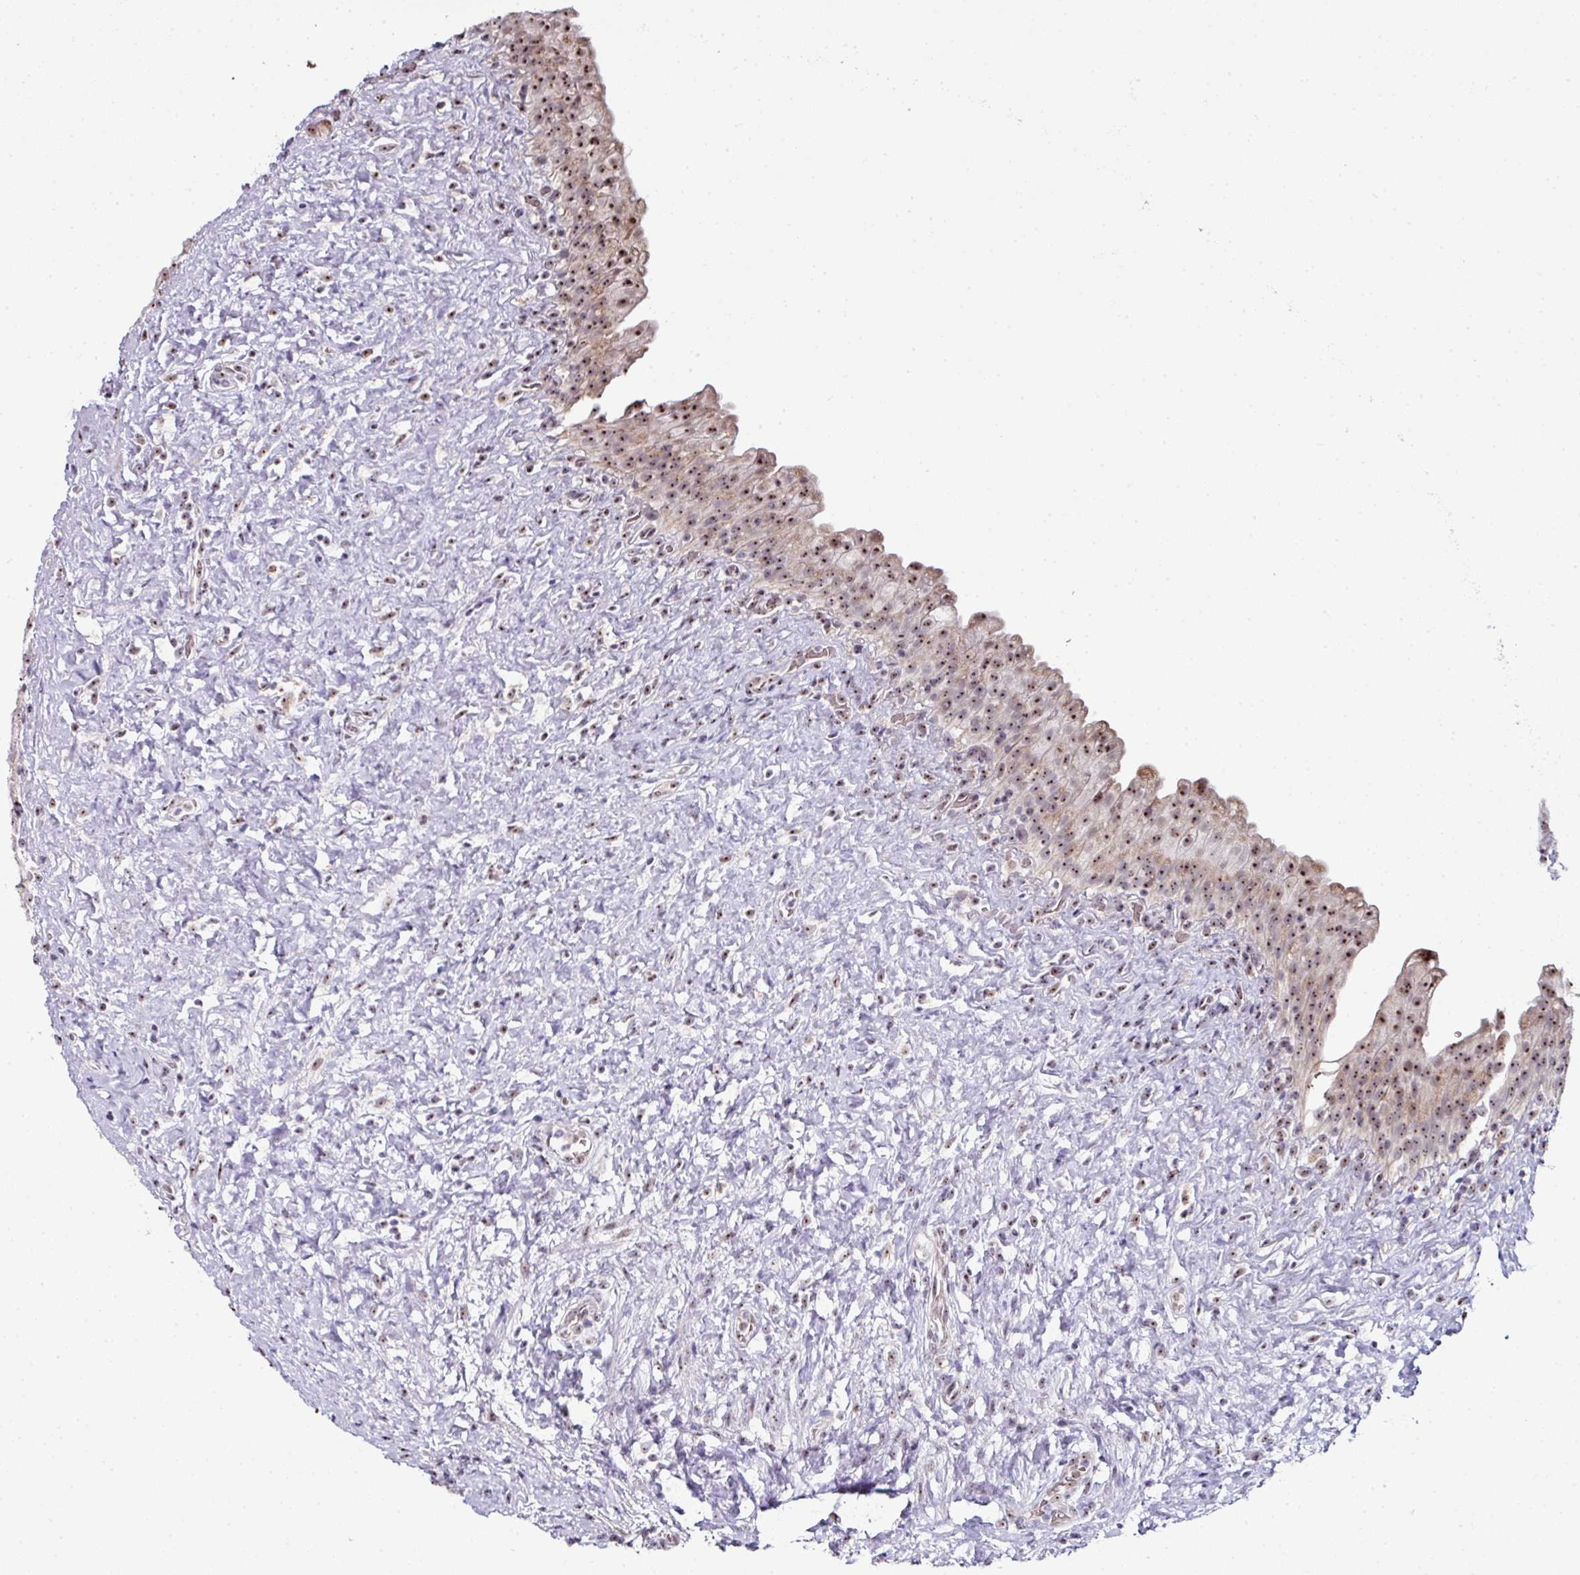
{"staining": {"intensity": "moderate", "quantity": ">75%", "location": "nuclear"}, "tissue": "urinary bladder", "cell_type": "Urothelial cells", "image_type": "normal", "snomed": [{"axis": "morphology", "description": "Normal tissue, NOS"}, {"axis": "topography", "description": "Urinary bladder"}], "caption": "Immunohistochemical staining of benign urinary bladder displays moderate nuclear protein positivity in about >75% of urothelial cells.", "gene": "NACC2", "patient": {"sex": "female", "age": 27}}